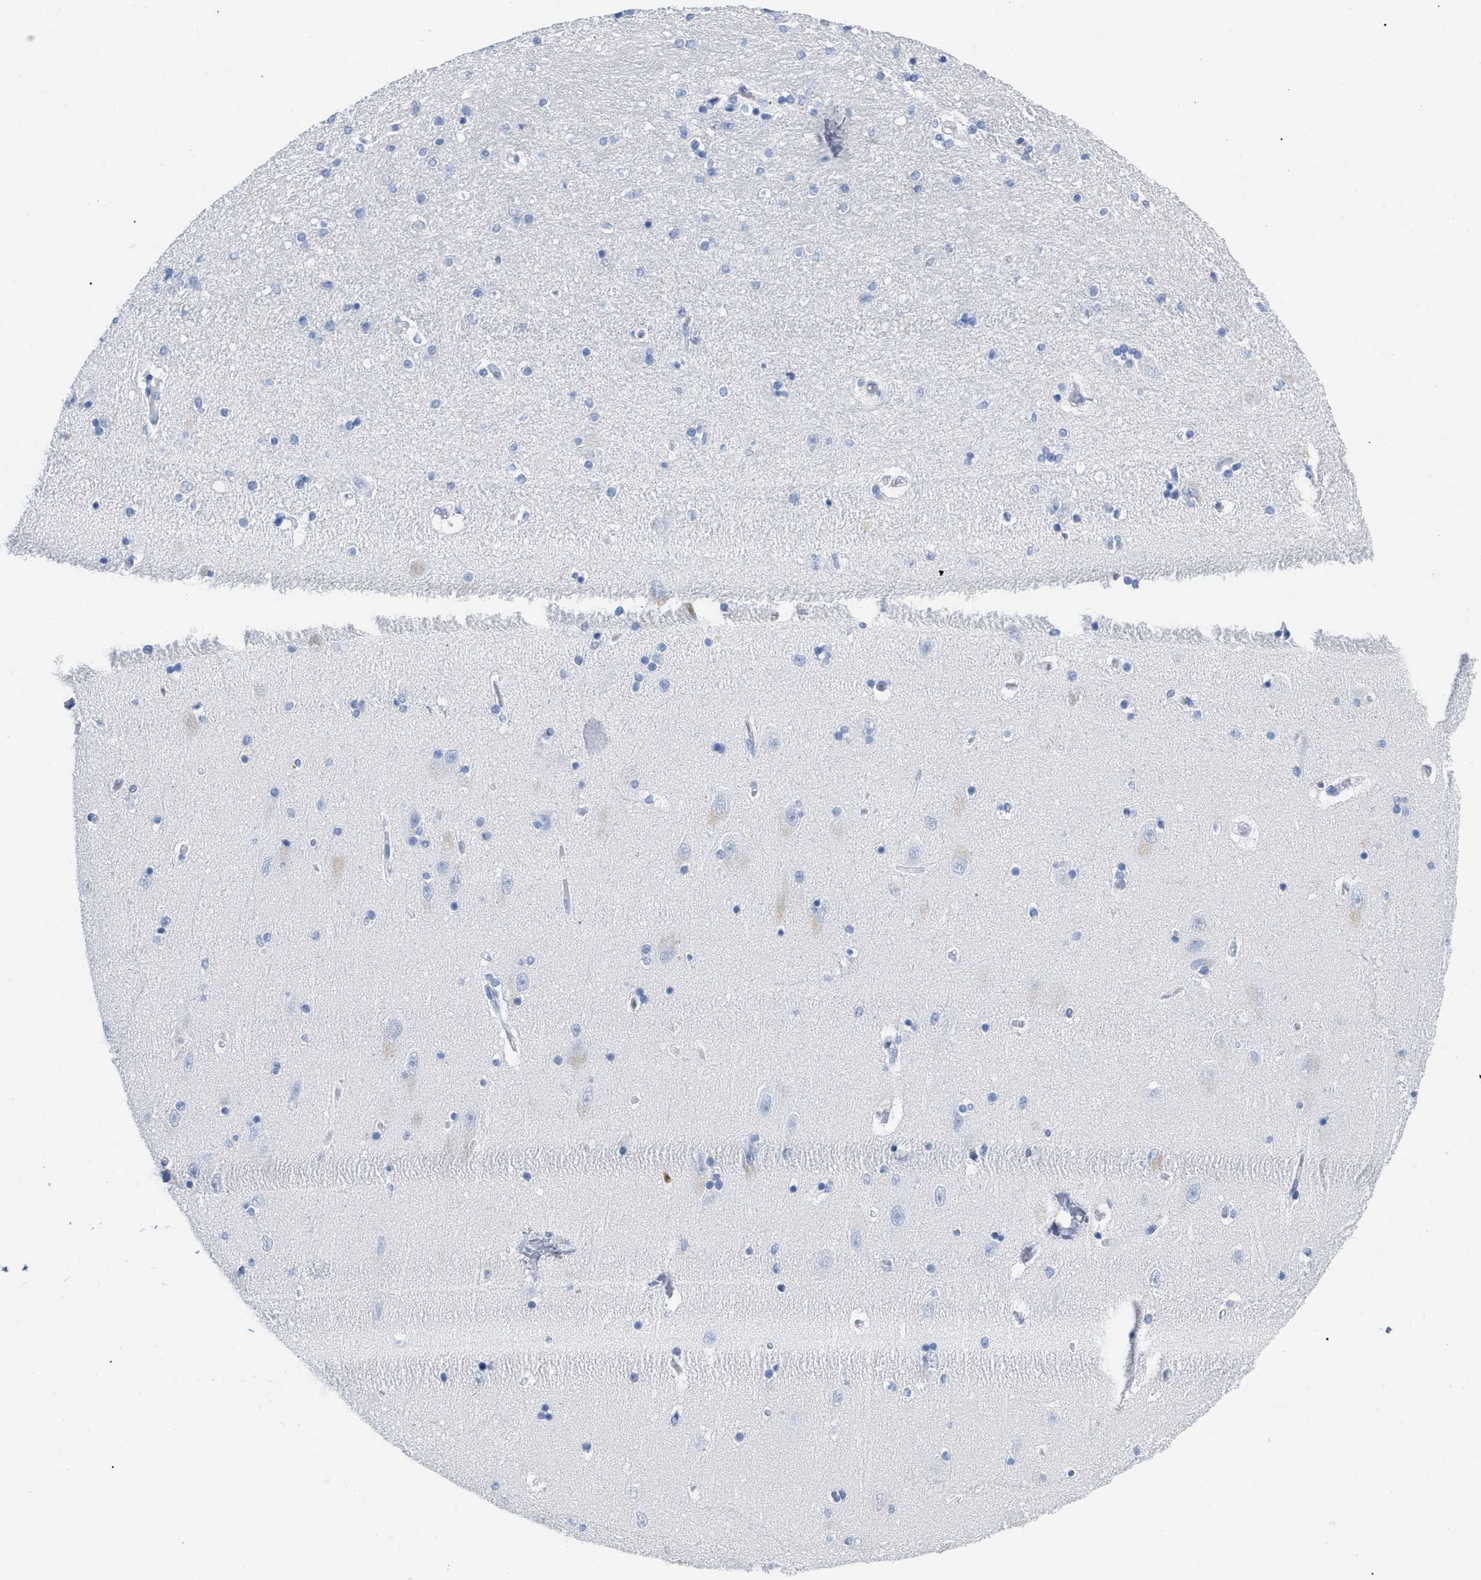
{"staining": {"intensity": "negative", "quantity": "none", "location": "none"}, "tissue": "hippocampus", "cell_type": "Glial cells", "image_type": "normal", "snomed": [{"axis": "morphology", "description": "Normal tissue, NOS"}, {"axis": "topography", "description": "Hippocampus"}], "caption": "Immunohistochemistry of normal hippocampus exhibits no positivity in glial cells.", "gene": "CD5", "patient": {"sex": "female", "age": 54}}